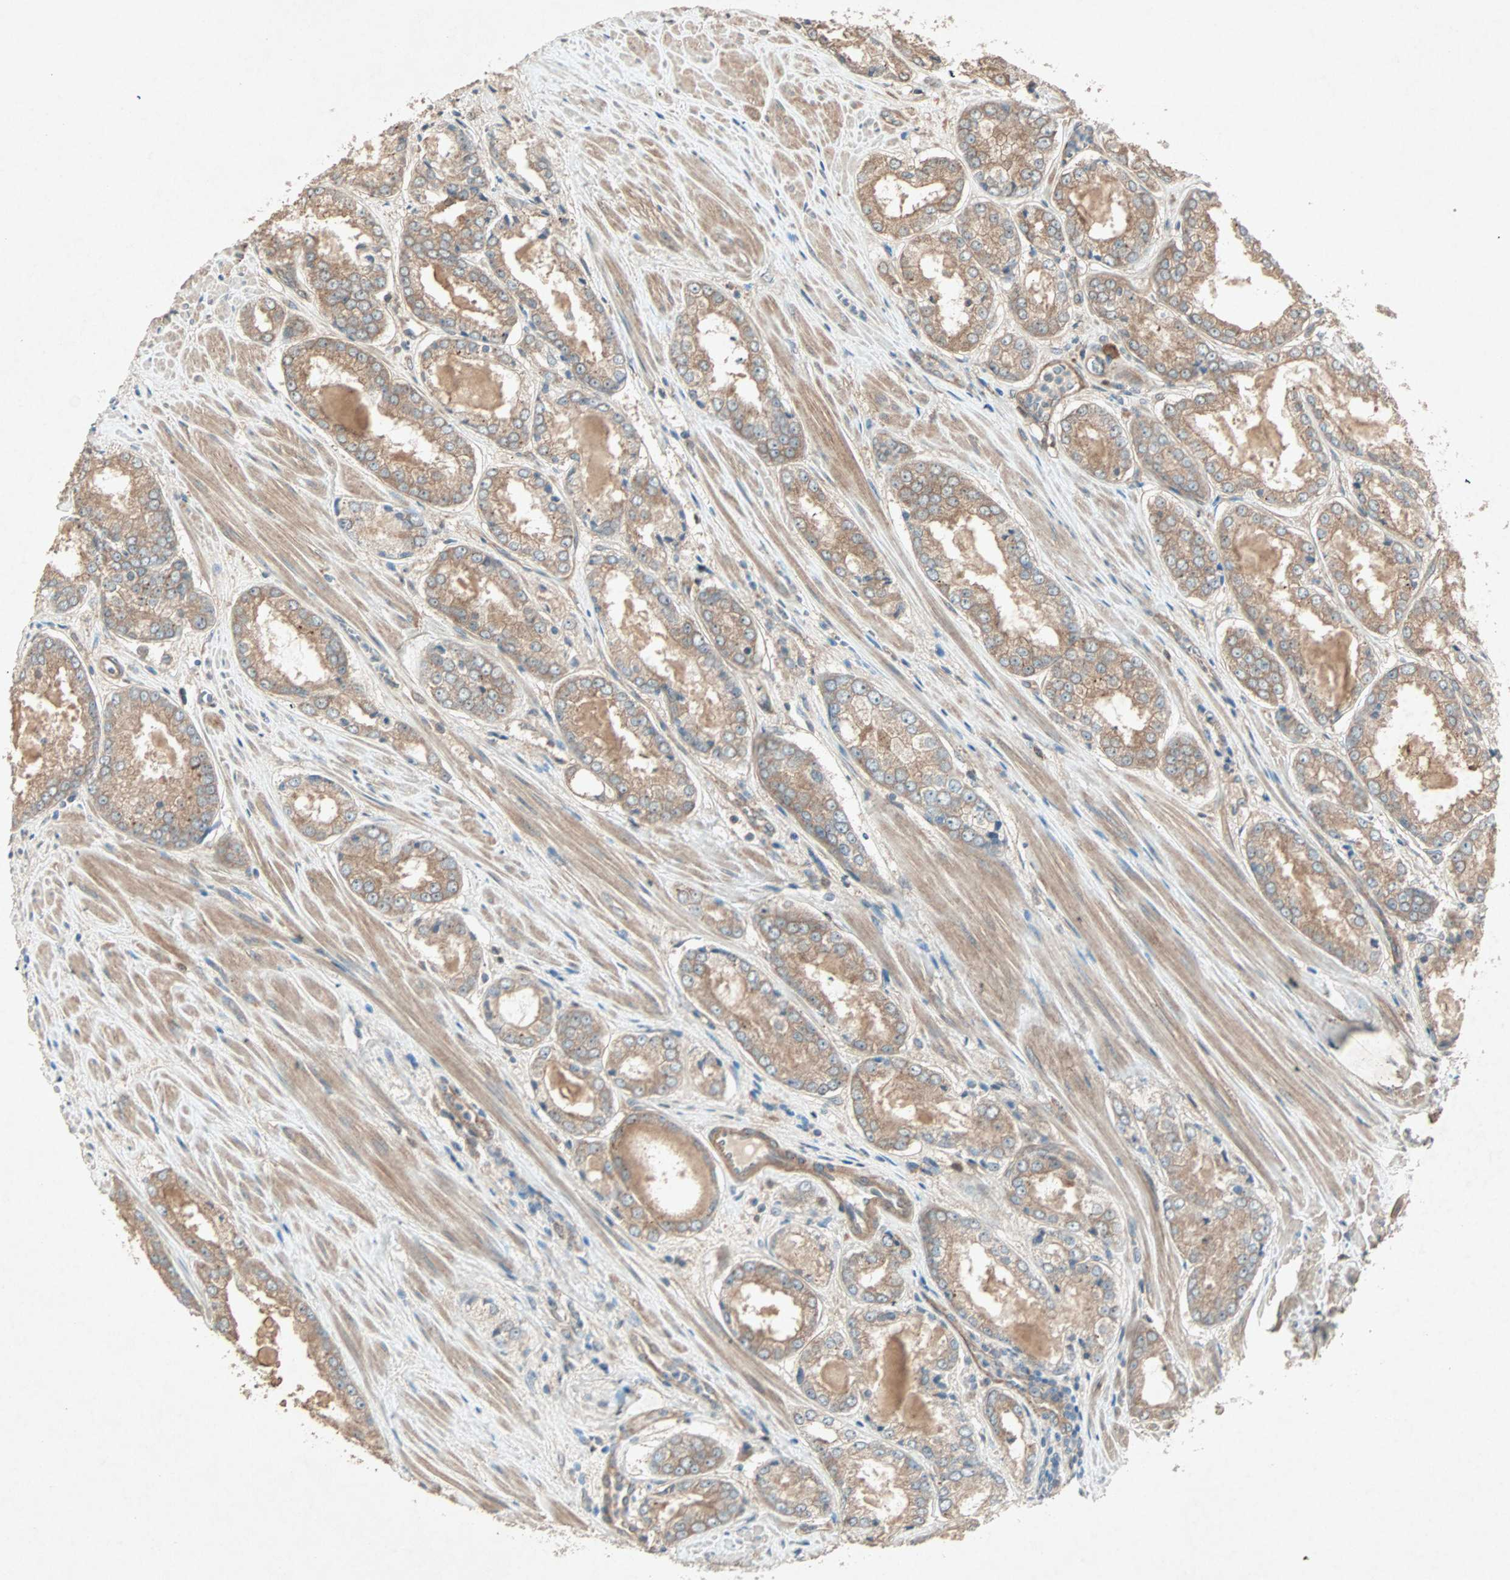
{"staining": {"intensity": "weak", "quantity": ">75%", "location": "cytoplasmic/membranous"}, "tissue": "prostate cancer", "cell_type": "Tumor cells", "image_type": "cancer", "snomed": [{"axis": "morphology", "description": "Adenocarcinoma, Low grade"}, {"axis": "topography", "description": "Prostate"}], "caption": "A brown stain highlights weak cytoplasmic/membranous positivity of a protein in human prostate cancer tumor cells. (IHC, brightfield microscopy, high magnification).", "gene": "SDSL", "patient": {"sex": "male", "age": 64}}